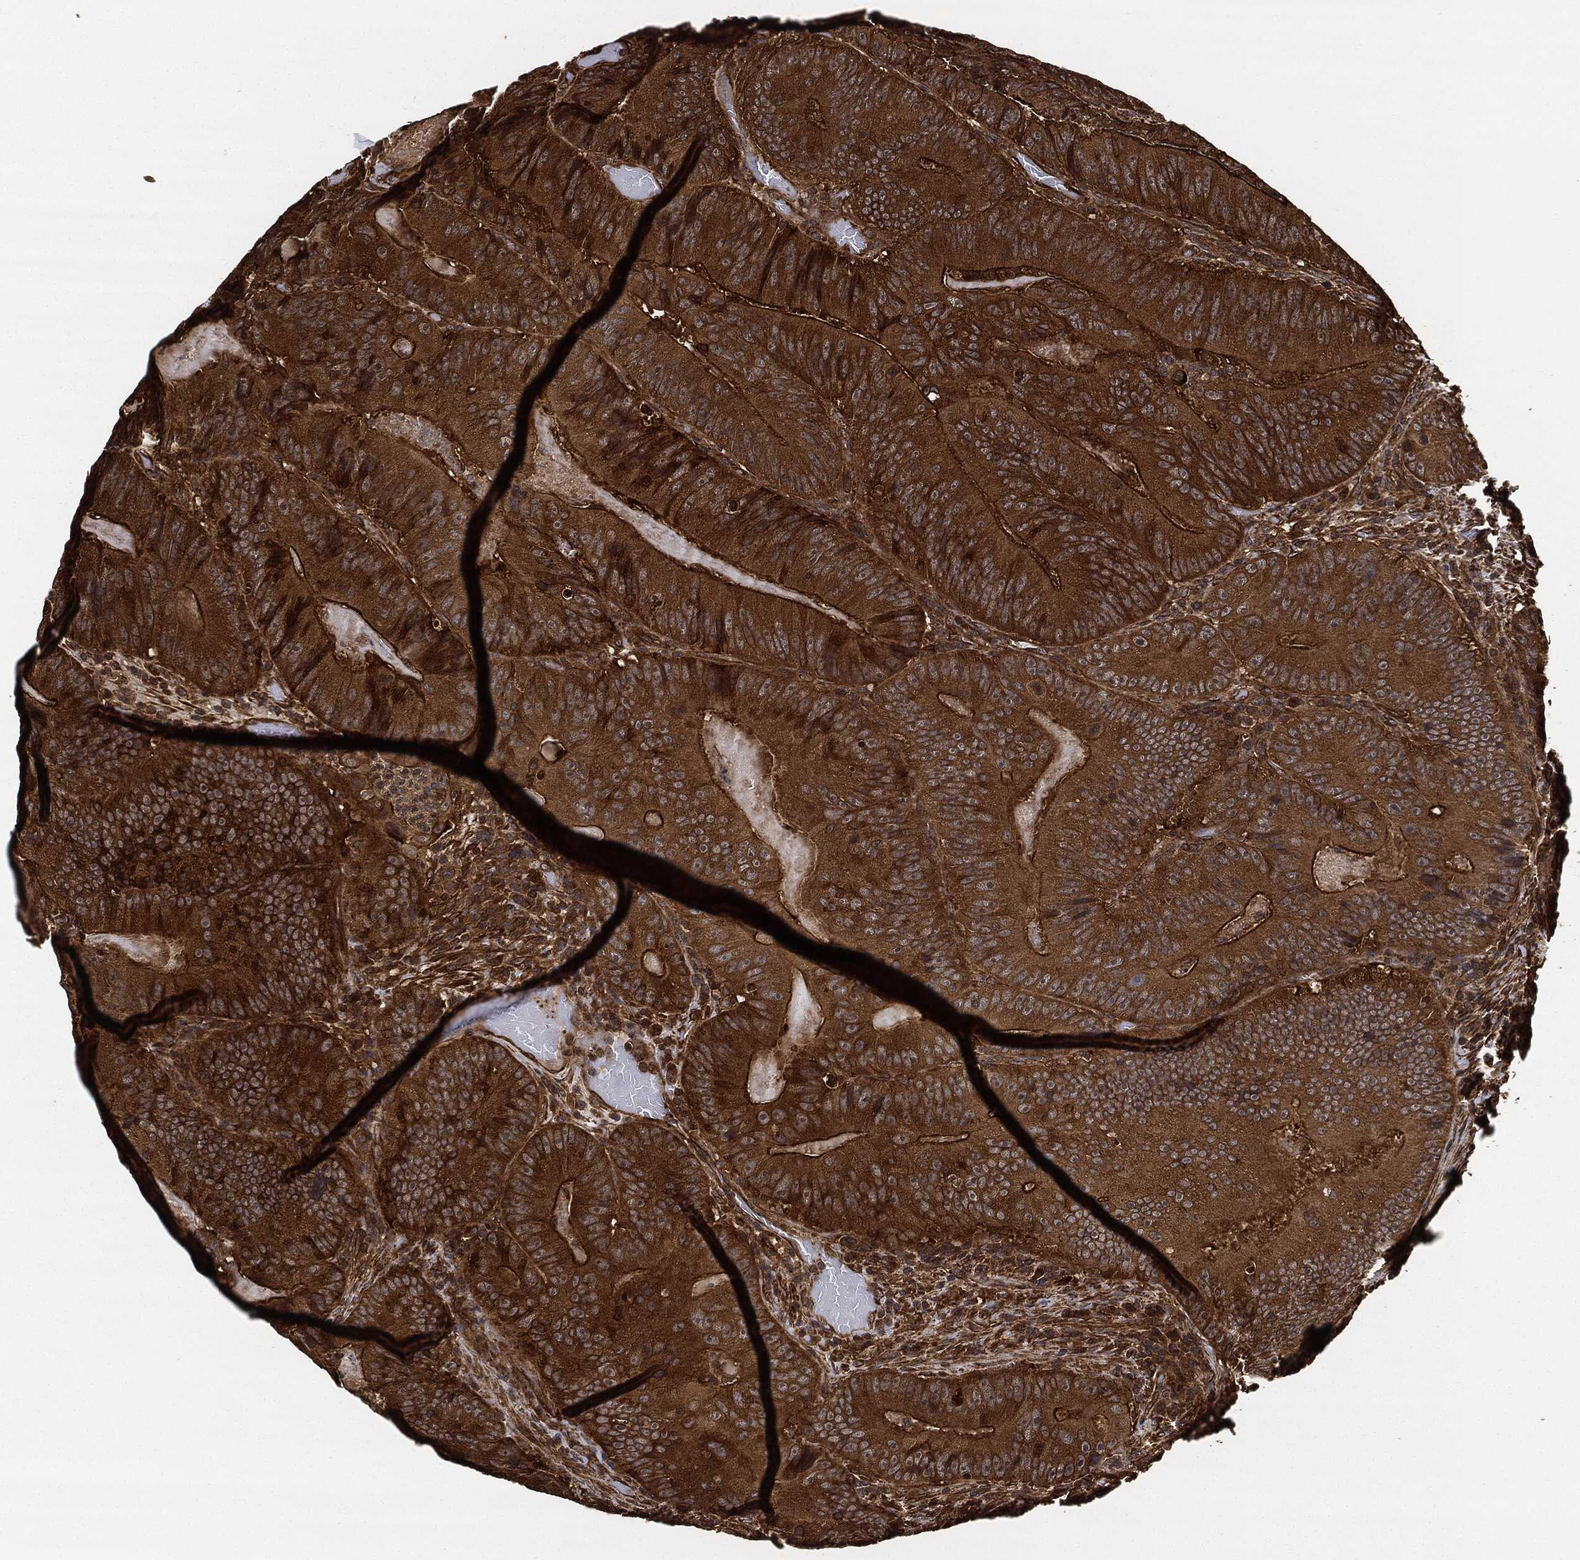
{"staining": {"intensity": "strong", "quantity": ">75%", "location": "cytoplasmic/membranous"}, "tissue": "colorectal cancer", "cell_type": "Tumor cells", "image_type": "cancer", "snomed": [{"axis": "morphology", "description": "Adenocarcinoma, NOS"}, {"axis": "topography", "description": "Colon"}], "caption": "Adenocarcinoma (colorectal) was stained to show a protein in brown. There is high levels of strong cytoplasmic/membranous expression in about >75% of tumor cells.", "gene": "CEP290", "patient": {"sex": "female", "age": 86}}